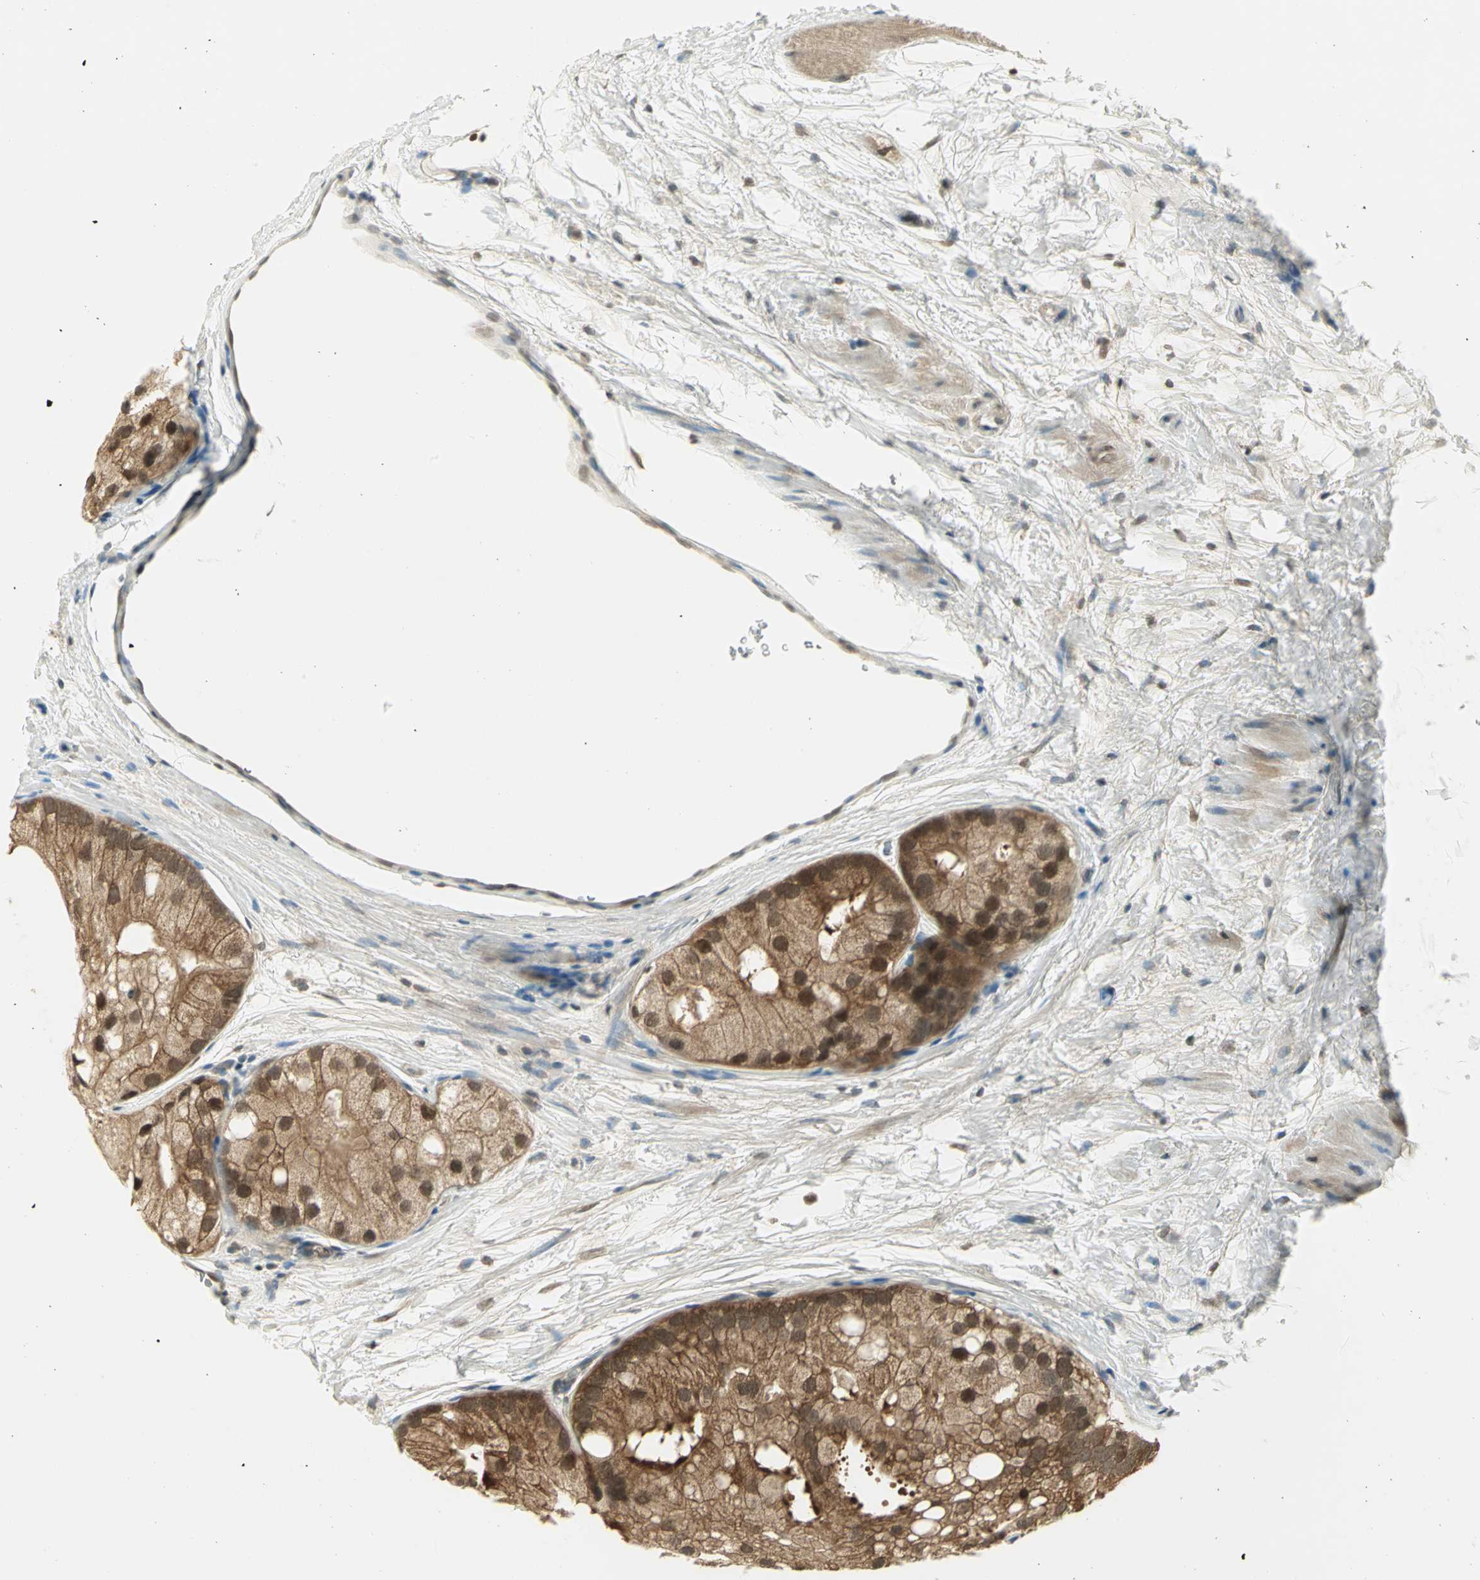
{"staining": {"intensity": "moderate", "quantity": ">75%", "location": "cytoplasmic/membranous,nuclear"}, "tissue": "prostate cancer", "cell_type": "Tumor cells", "image_type": "cancer", "snomed": [{"axis": "morphology", "description": "Adenocarcinoma, Low grade"}, {"axis": "topography", "description": "Prostate"}], "caption": "The photomicrograph shows staining of prostate cancer, revealing moderate cytoplasmic/membranous and nuclear protein expression (brown color) within tumor cells.", "gene": "CDC34", "patient": {"sex": "male", "age": 69}}